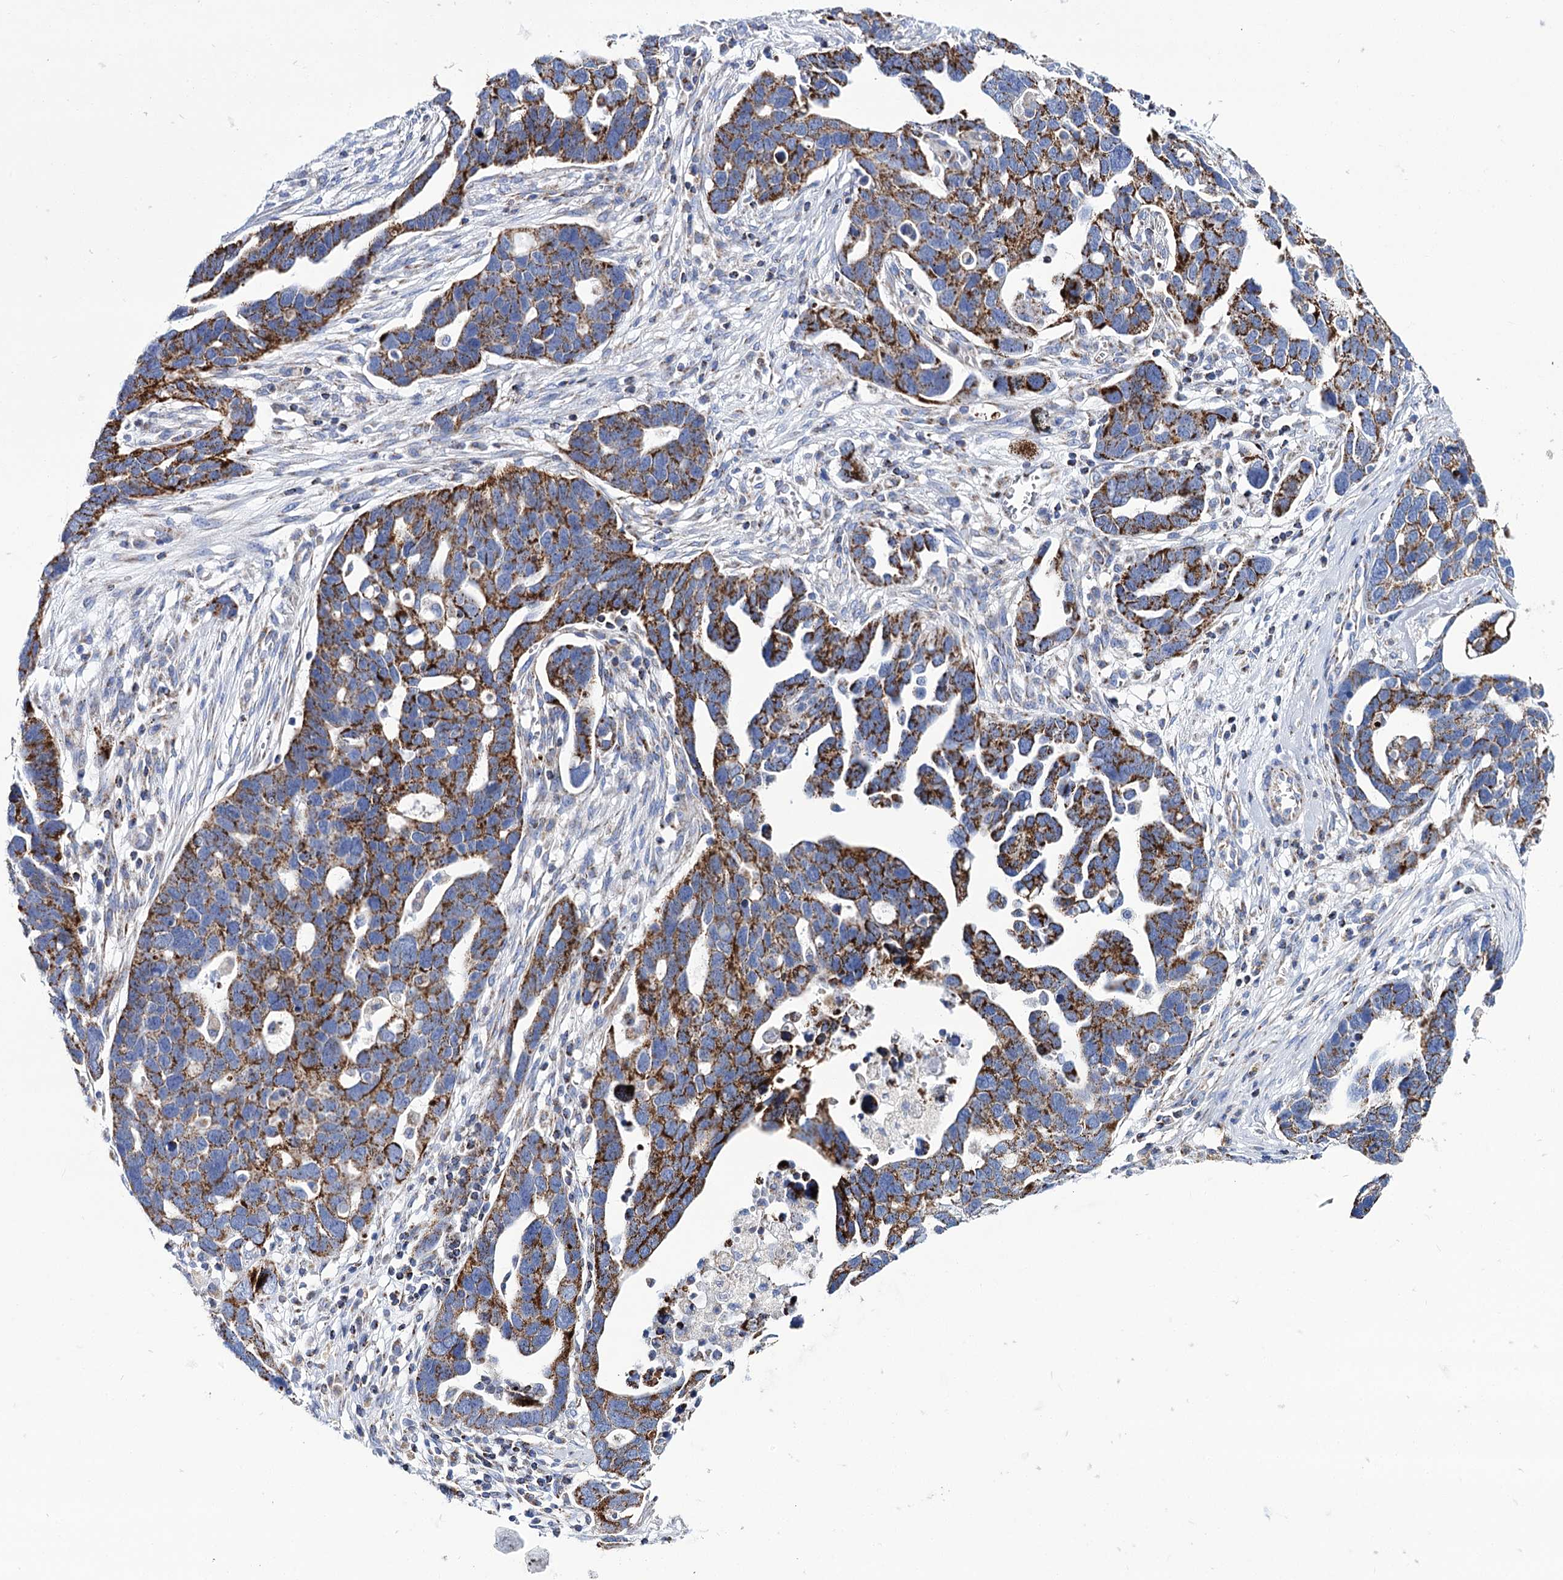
{"staining": {"intensity": "strong", "quantity": ">75%", "location": "cytoplasmic/membranous"}, "tissue": "ovarian cancer", "cell_type": "Tumor cells", "image_type": "cancer", "snomed": [{"axis": "morphology", "description": "Cystadenocarcinoma, serous, NOS"}, {"axis": "topography", "description": "Ovary"}], "caption": "A high-resolution image shows immunohistochemistry staining of ovarian serous cystadenocarcinoma, which displays strong cytoplasmic/membranous staining in about >75% of tumor cells.", "gene": "UBASH3B", "patient": {"sex": "female", "age": 54}}